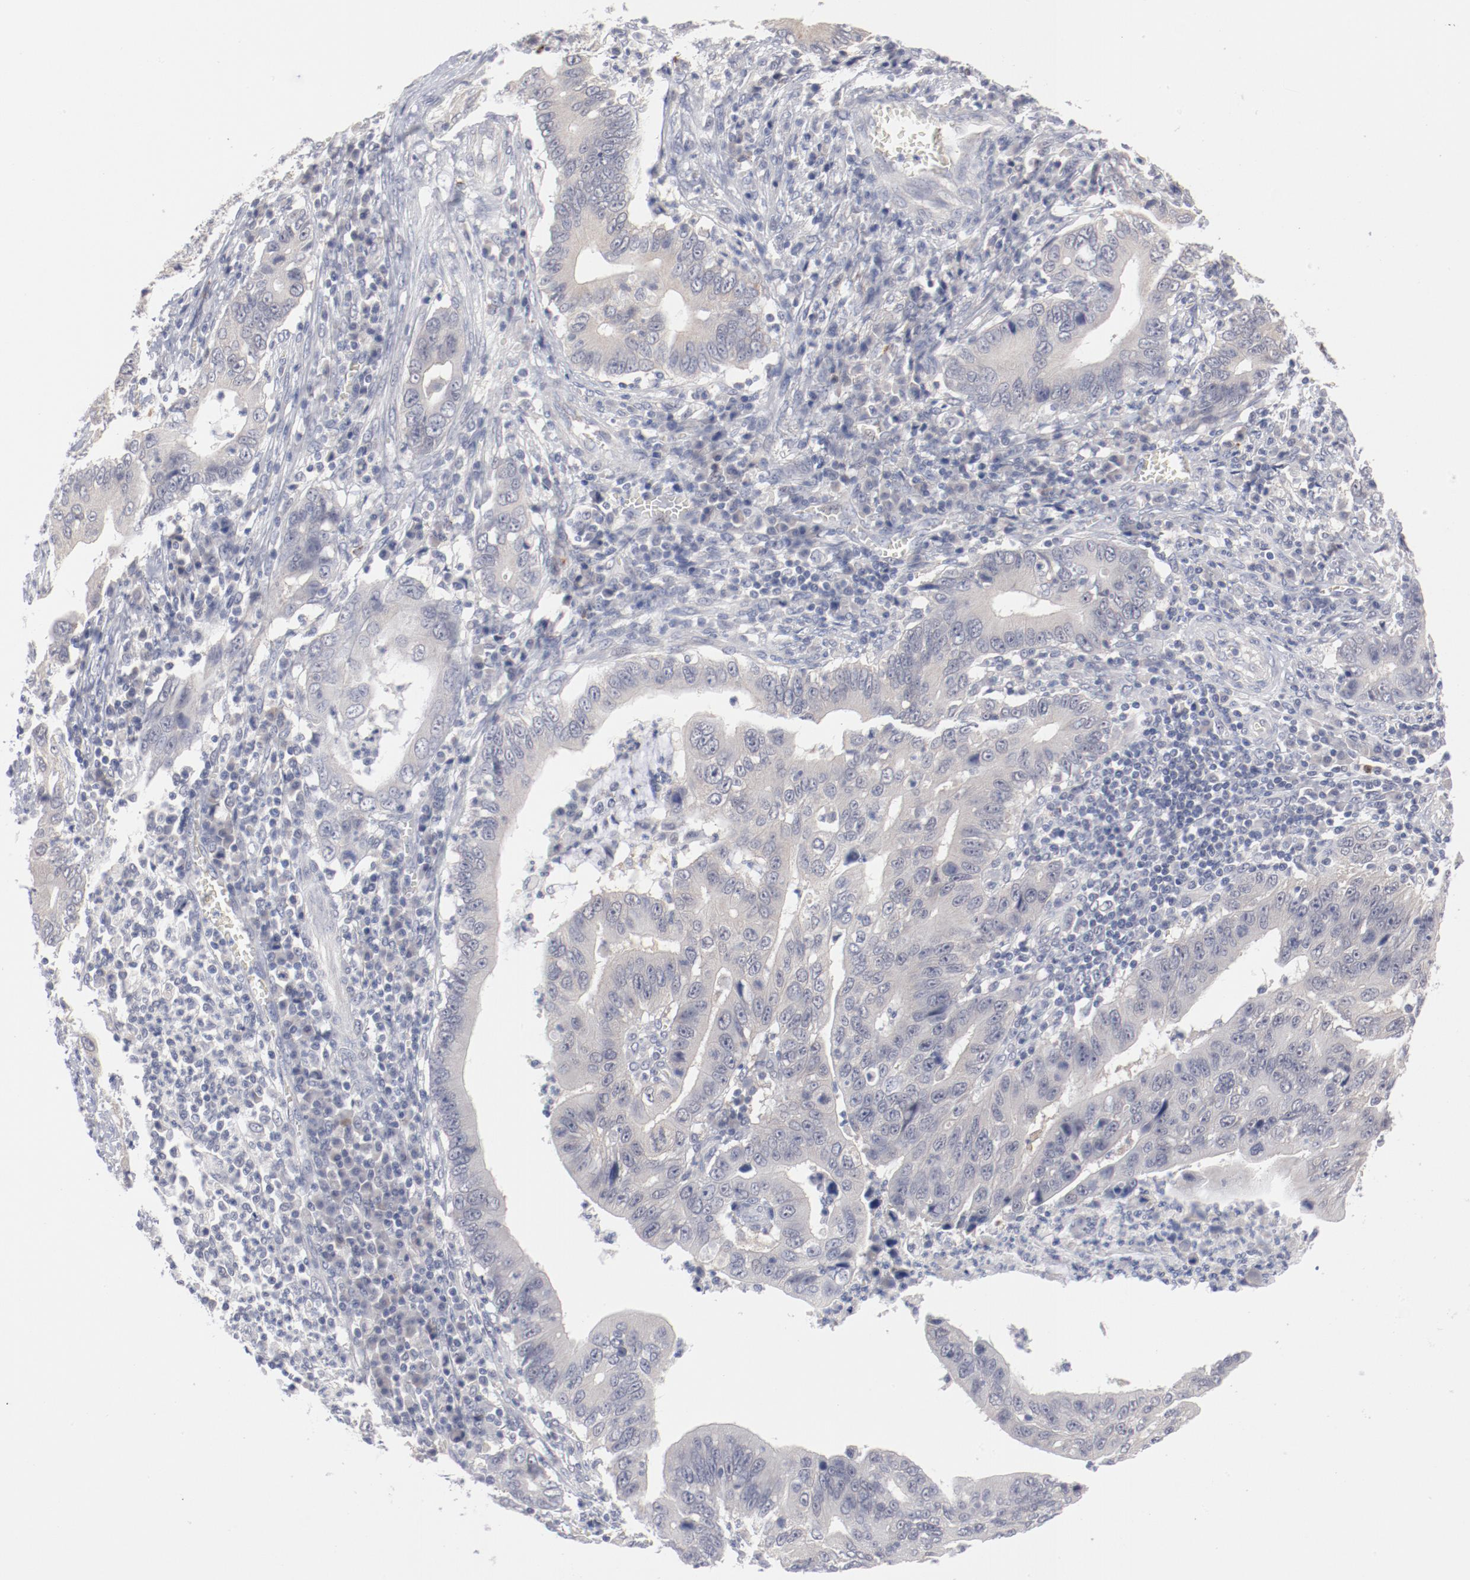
{"staining": {"intensity": "negative", "quantity": "none", "location": "none"}, "tissue": "stomach cancer", "cell_type": "Tumor cells", "image_type": "cancer", "snomed": [{"axis": "morphology", "description": "Adenocarcinoma, NOS"}, {"axis": "topography", "description": "Stomach, upper"}], "caption": "IHC of human stomach cancer shows no expression in tumor cells.", "gene": "SH3BGR", "patient": {"sex": "male", "age": 63}}